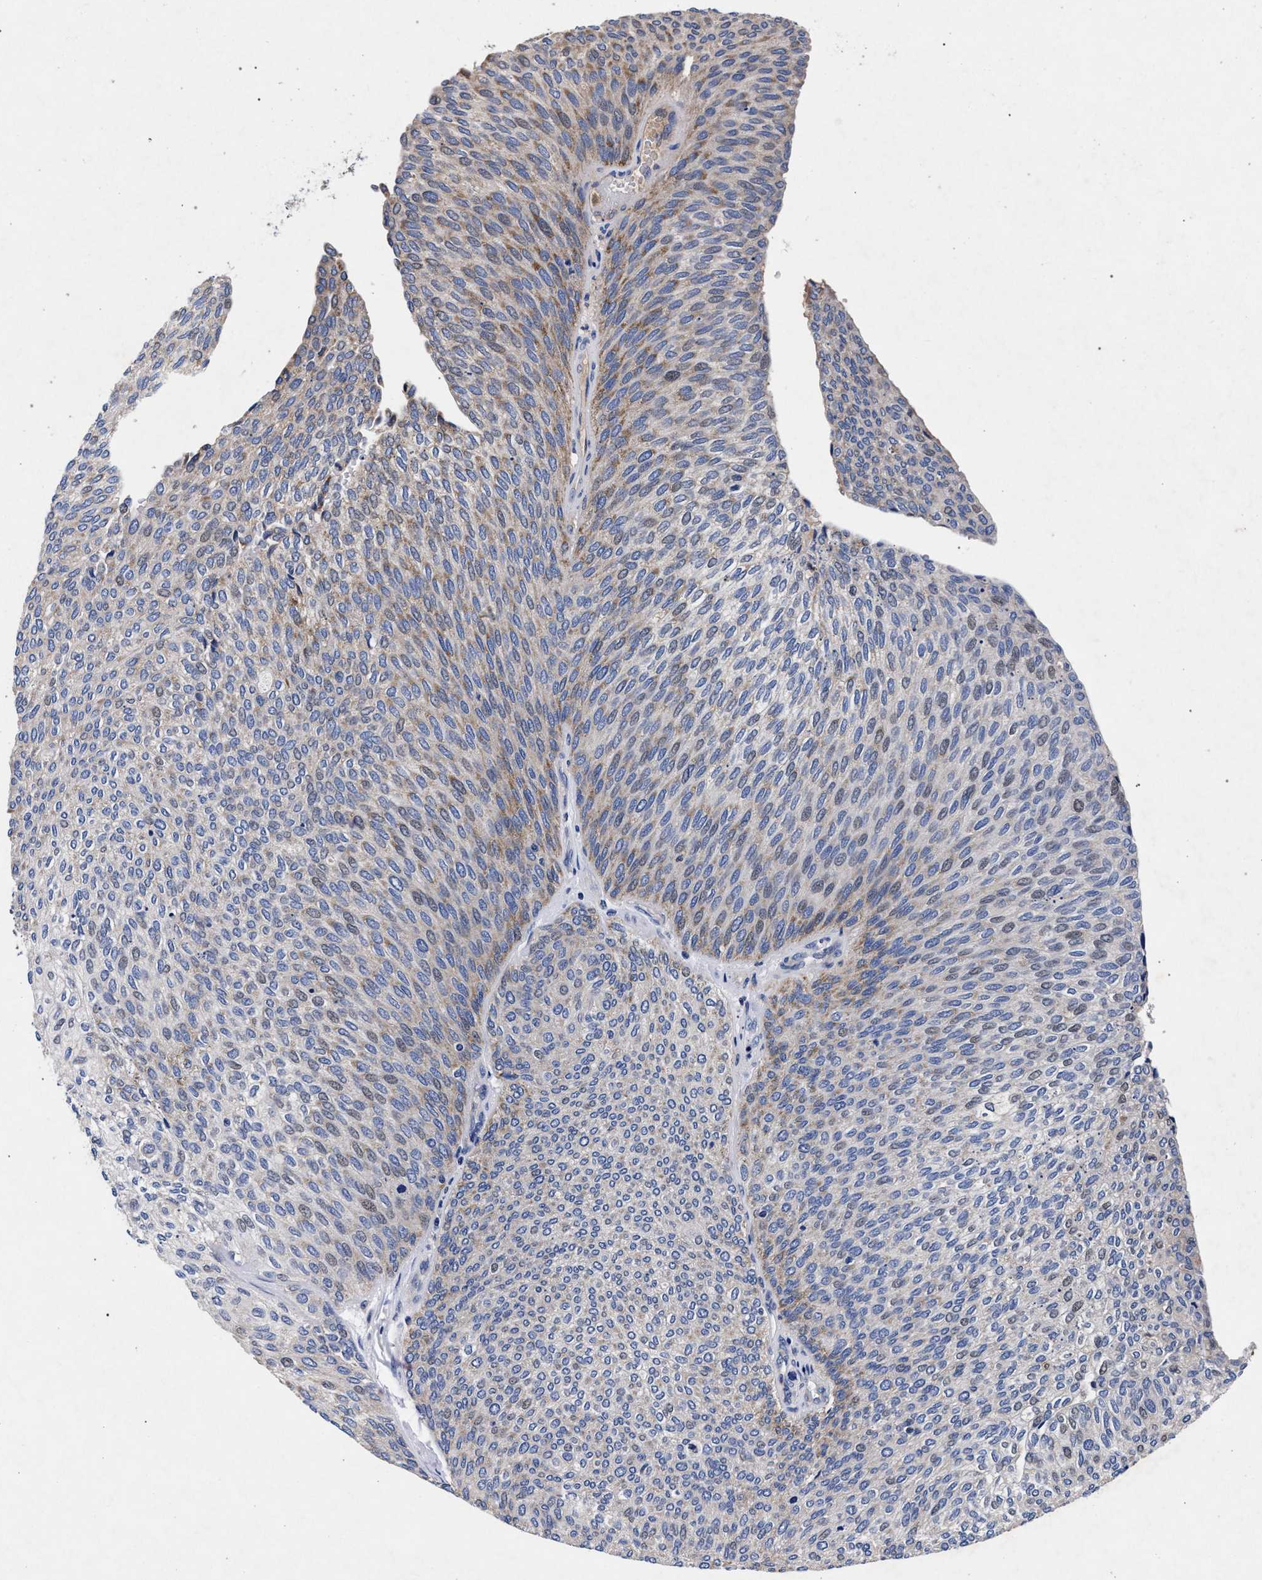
{"staining": {"intensity": "weak", "quantity": "25%-75%", "location": "cytoplasmic/membranous"}, "tissue": "urothelial cancer", "cell_type": "Tumor cells", "image_type": "cancer", "snomed": [{"axis": "morphology", "description": "Urothelial carcinoma, Low grade"}, {"axis": "topography", "description": "Urinary bladder"}], "caption": "Human urothelial carcinoma (low-grade) stained with a brown dye demonstrates weak cytoplasmic/membranous positive expression in approximately 25%-75% of tumor cells.", "gene": "HSD17B14", "patient": {"sex": "female", "age": 79}}